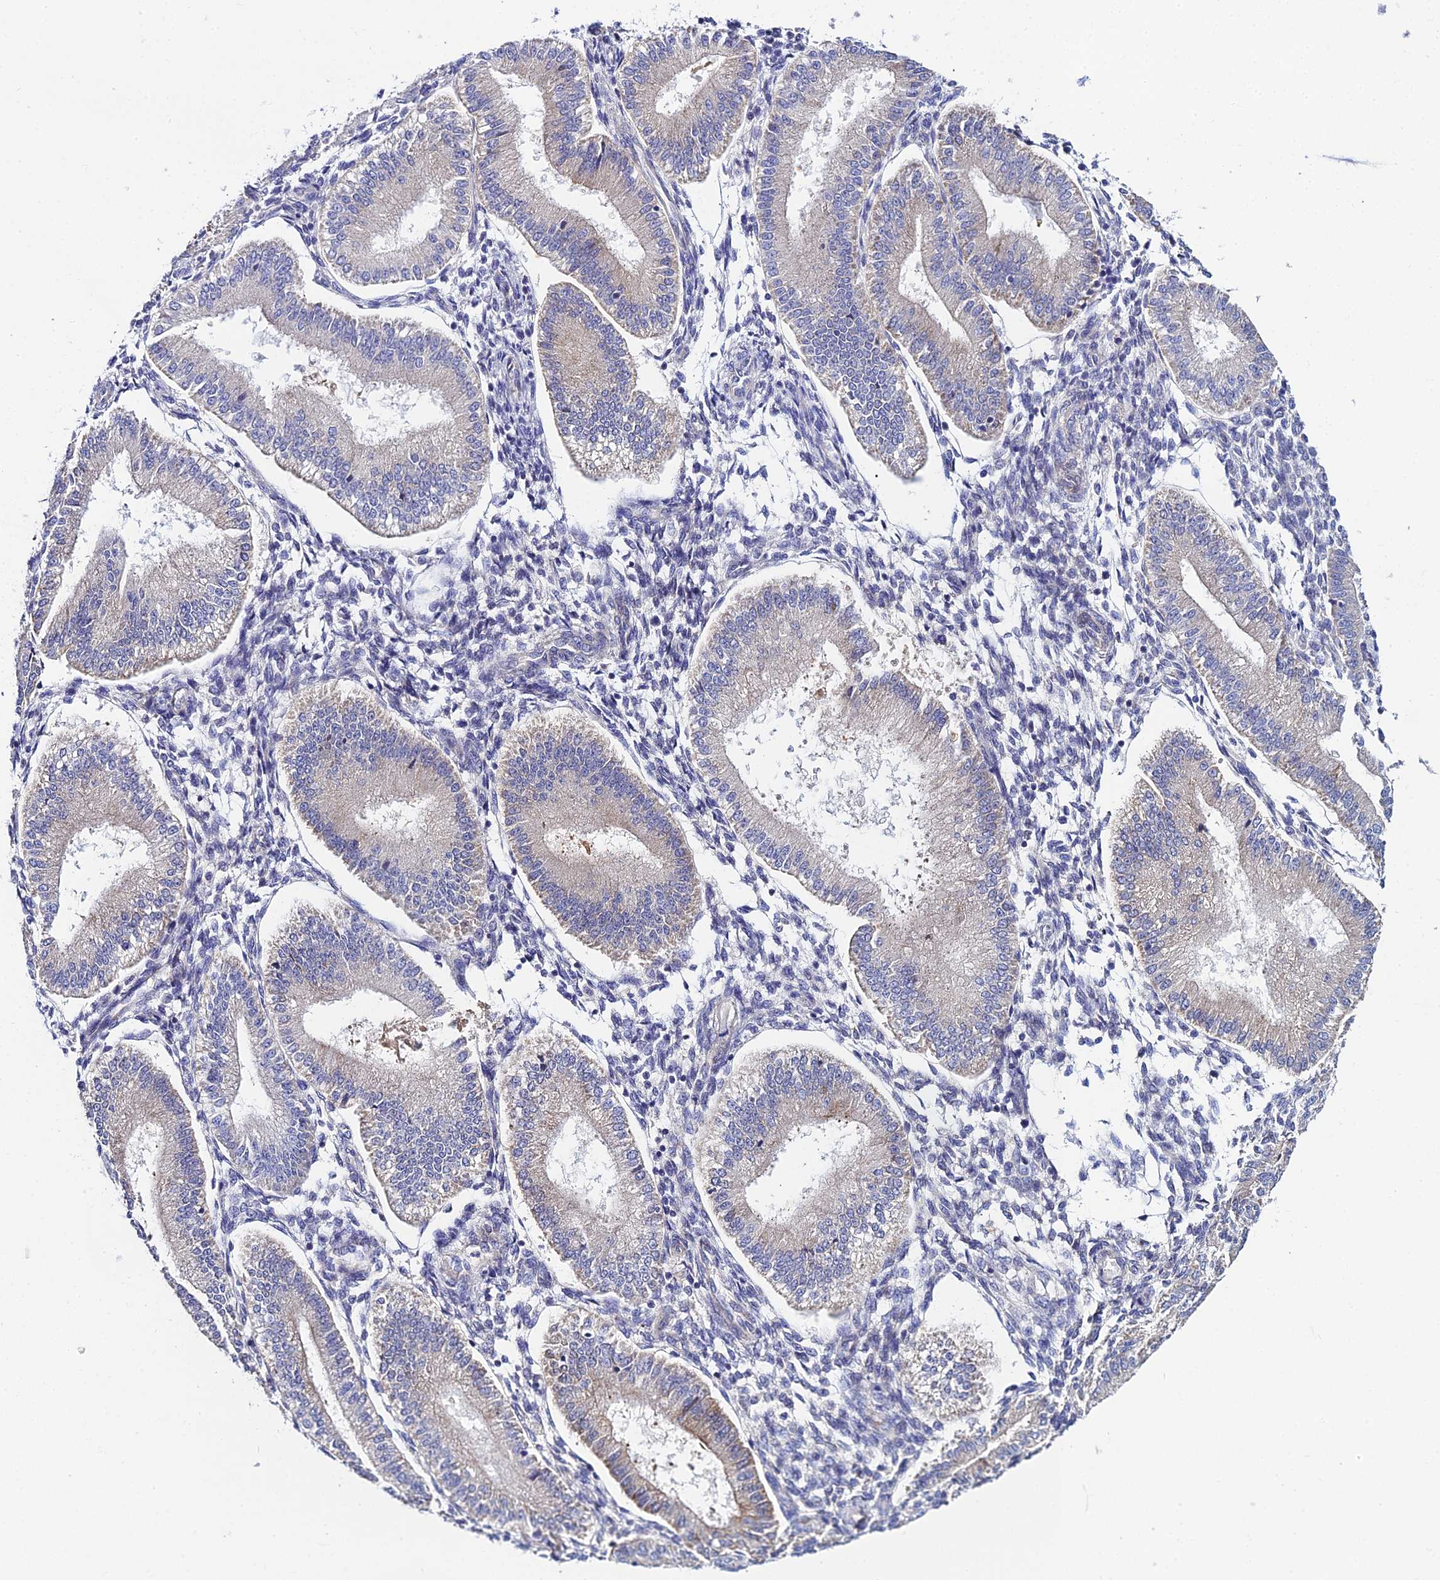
{"staining": {"intensity": "weak", "quantity": "<25%", "location": "cytoplasmic/membranous"}, "tissue": "endometrium", "cell_type": "Cells in endometrial stroma", "image_type": "normal", "snomed": [{"axis": "morphology", "description": "Normal tissue, NOS"}, {"axis": "topography", "description": "Endometrium"}], "caption": "IHC of normal human endometrium displays no staining in cells in endometrial stroma.", "gene": "ACOT1", "patient": {"sex": "female", "age": 39}}